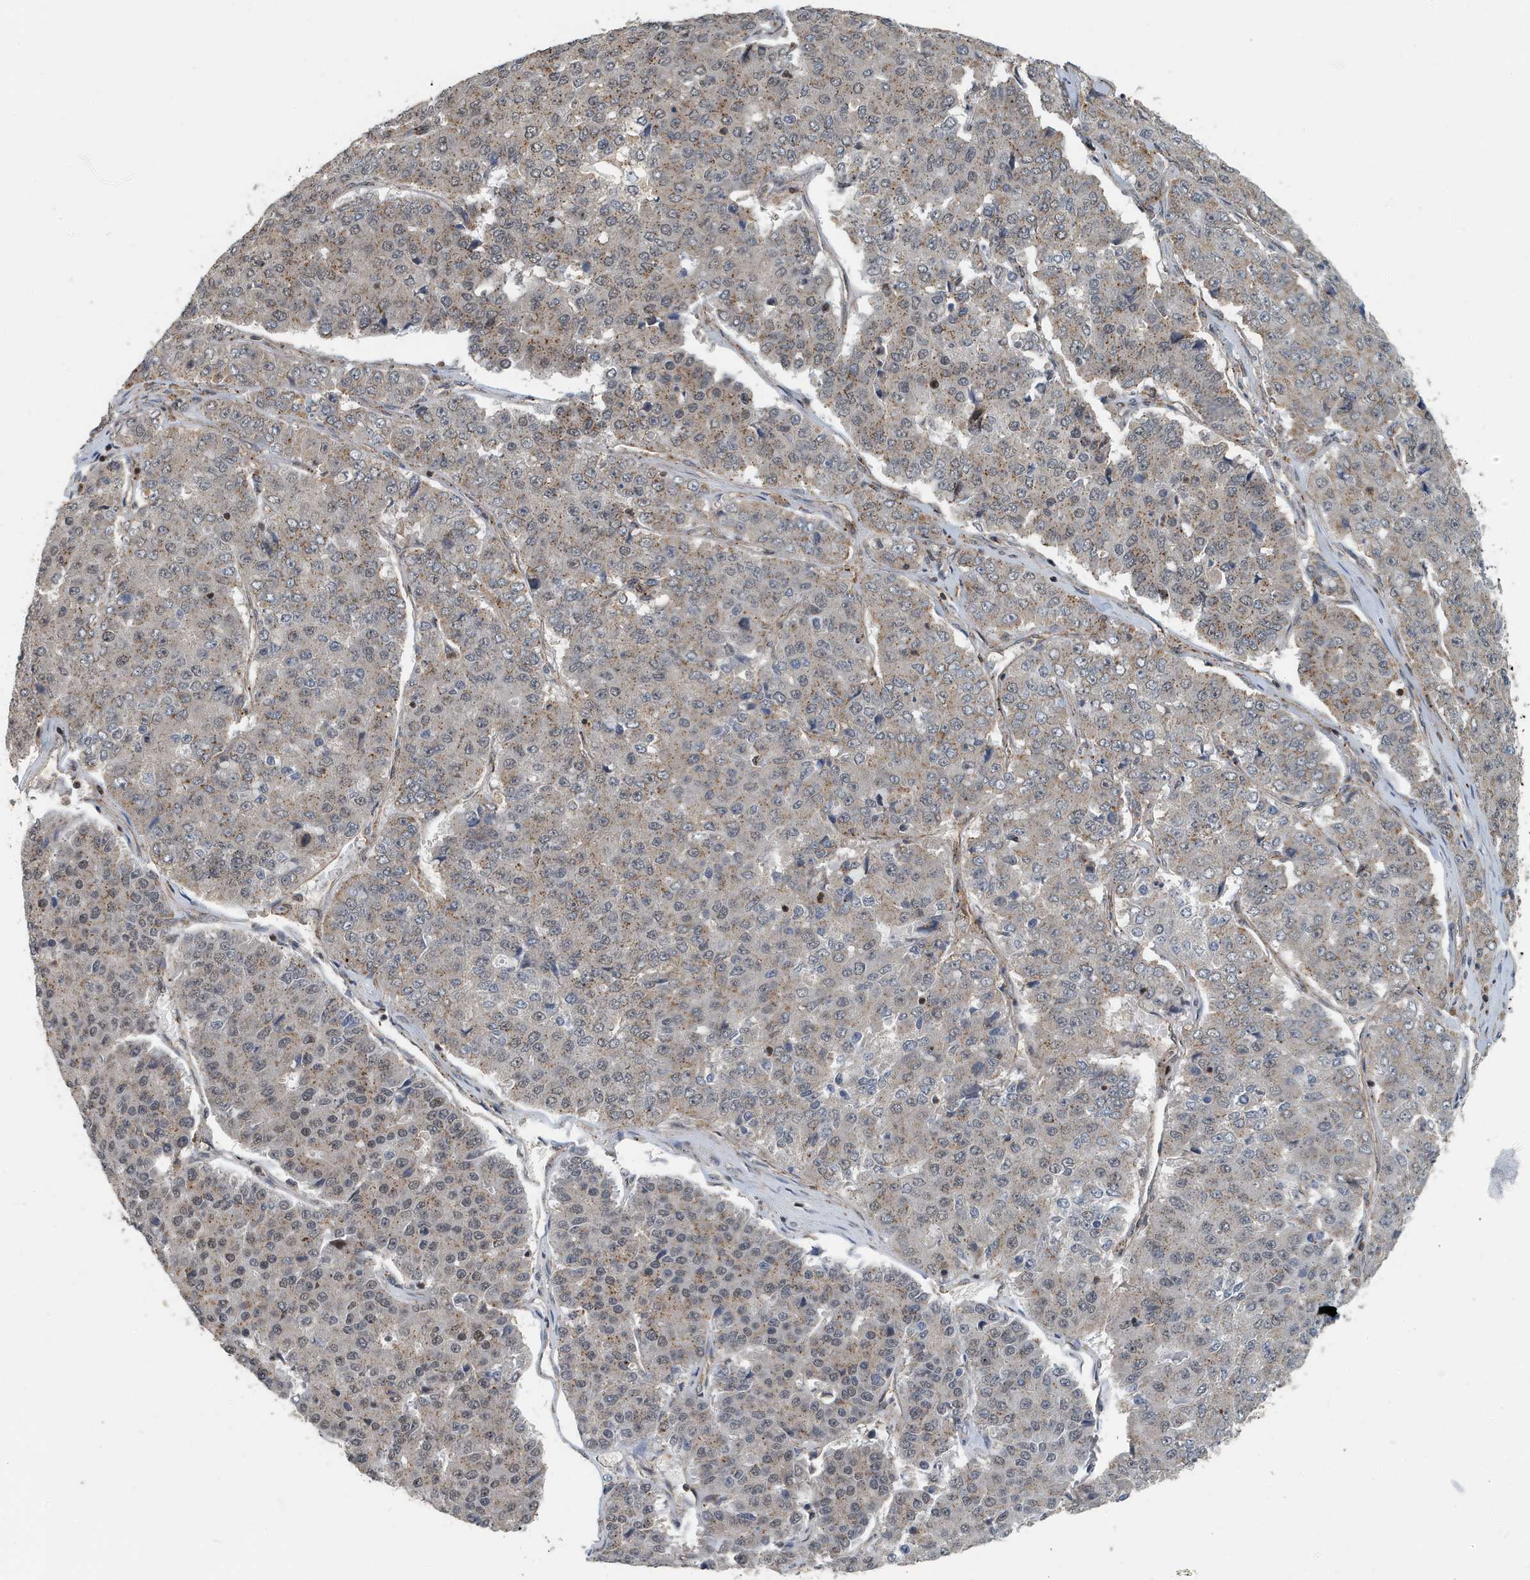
{"staining": {"intensity": "weak", "quantity": "25%-75%", "location": "cytoplasmic/membranous"}, "tissue": "pancreatic cancer", "cell_type": "Tumor cells", "image_type": "cancer", "snomed": [{"axis": "morphology", "description": "Adenocarcinoma, NOS"}, {"axis": "topography", "description": "Pancreas"}], "caption": "A brown stain shows weak cytoplasmic/membranous expression of a protein in pancreatic adenocarcinoma tumor cells.", "gene": "KIF15", "patient": {"sex": "male", "age": 50}}